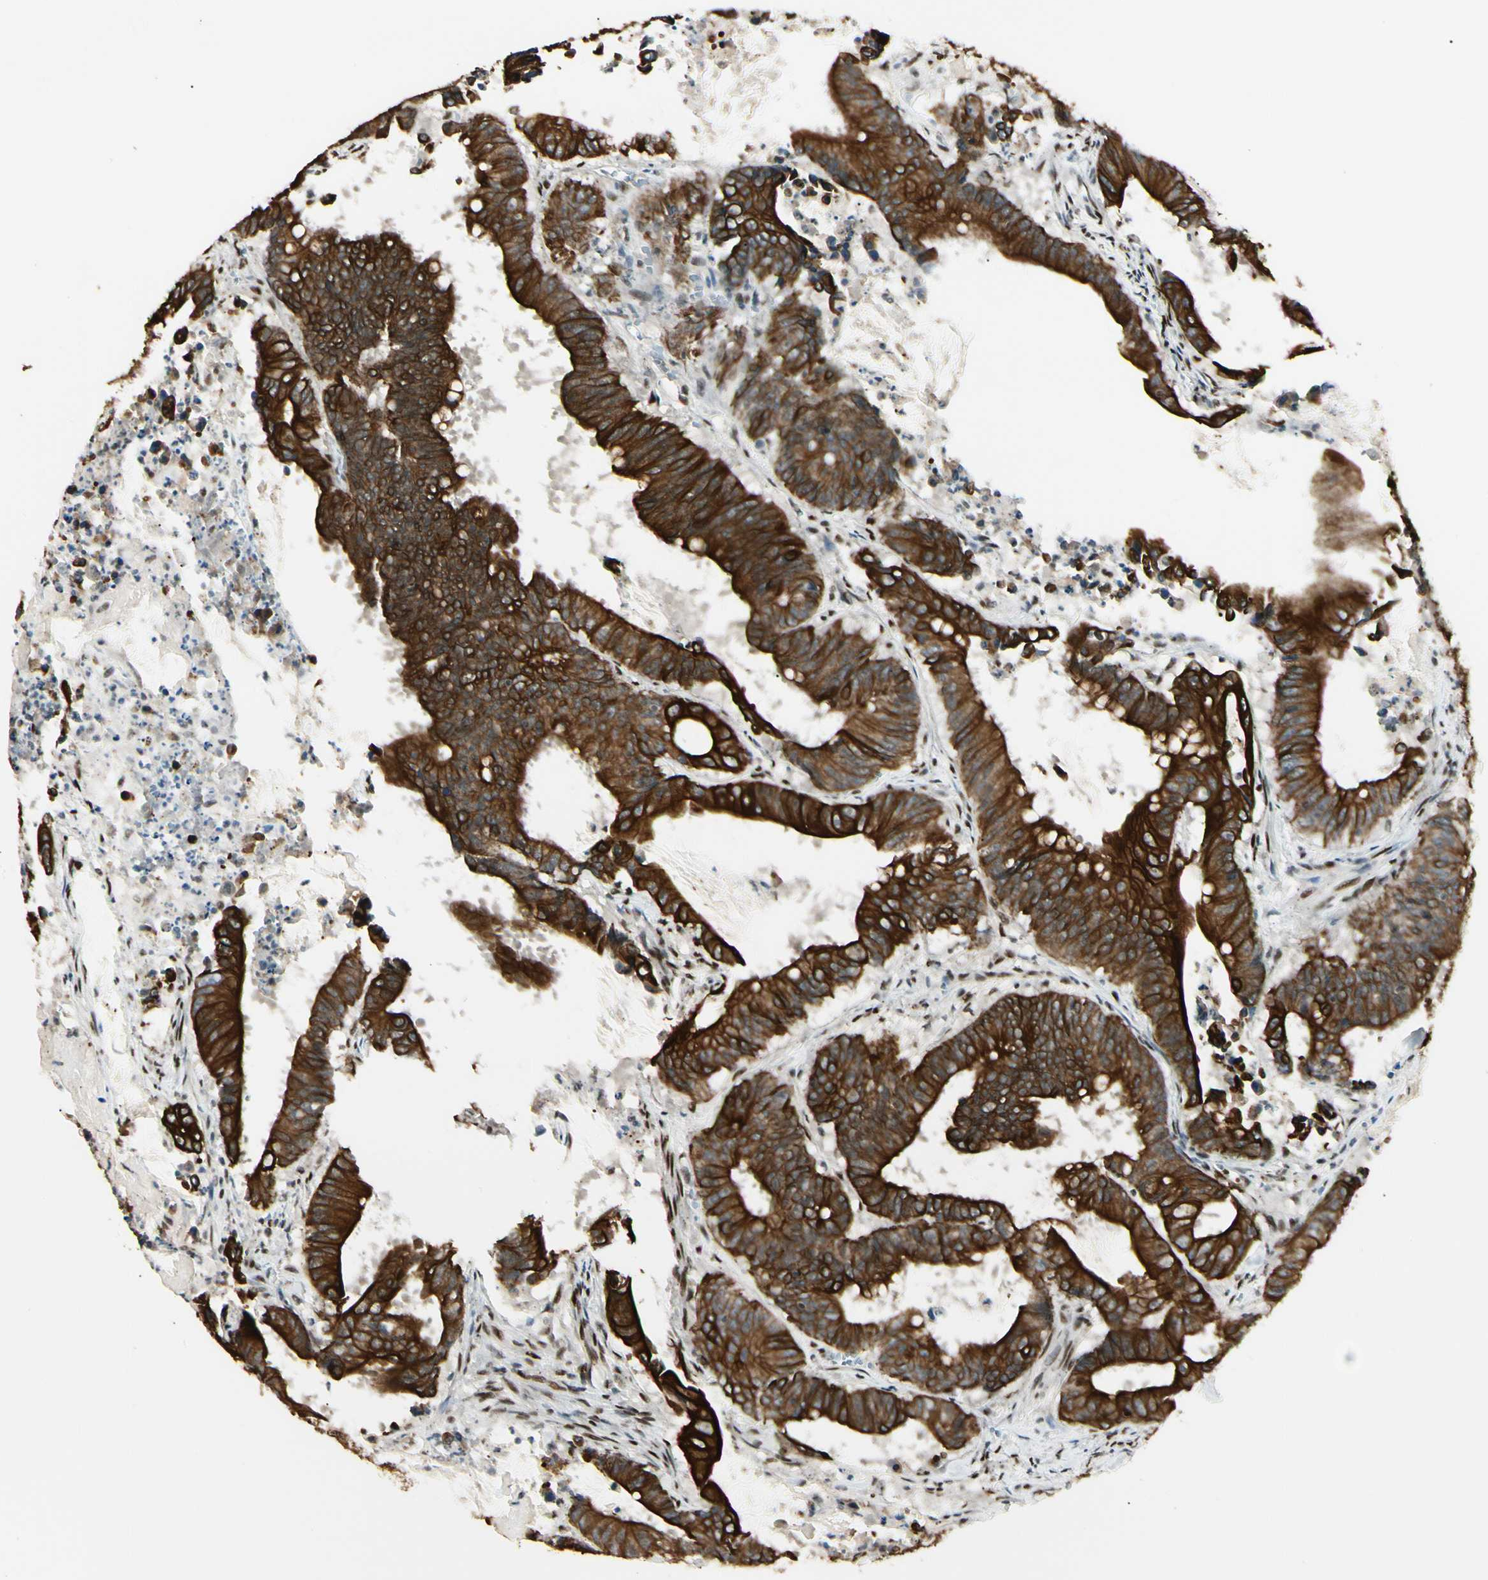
{"staining": {"intensity": "strong", "quantity": ">75%", "location": "cytoplasmic/membranous"}, "tissue": "colorectal cancer", "cell_type": "Tumor cells", "image_type": "cancer", "snomed": [{"axis": "morphology", "description": "Adenocarcinoma, NOS"}, {"axis": "topography", "description": "Colon"}], "caption": "The photomicrograph shows staining of colorectal adenocarcinoma, revealing strong cytoplasmic/membranous protein positivity (brown color) within tumor cells. Using DAB (brown) and hematoxylin (blue) stains, captured at high magnification using brightfield microscopy.", "gene": "ATXN1", "patient": {"sex": "male", "age": 45}}